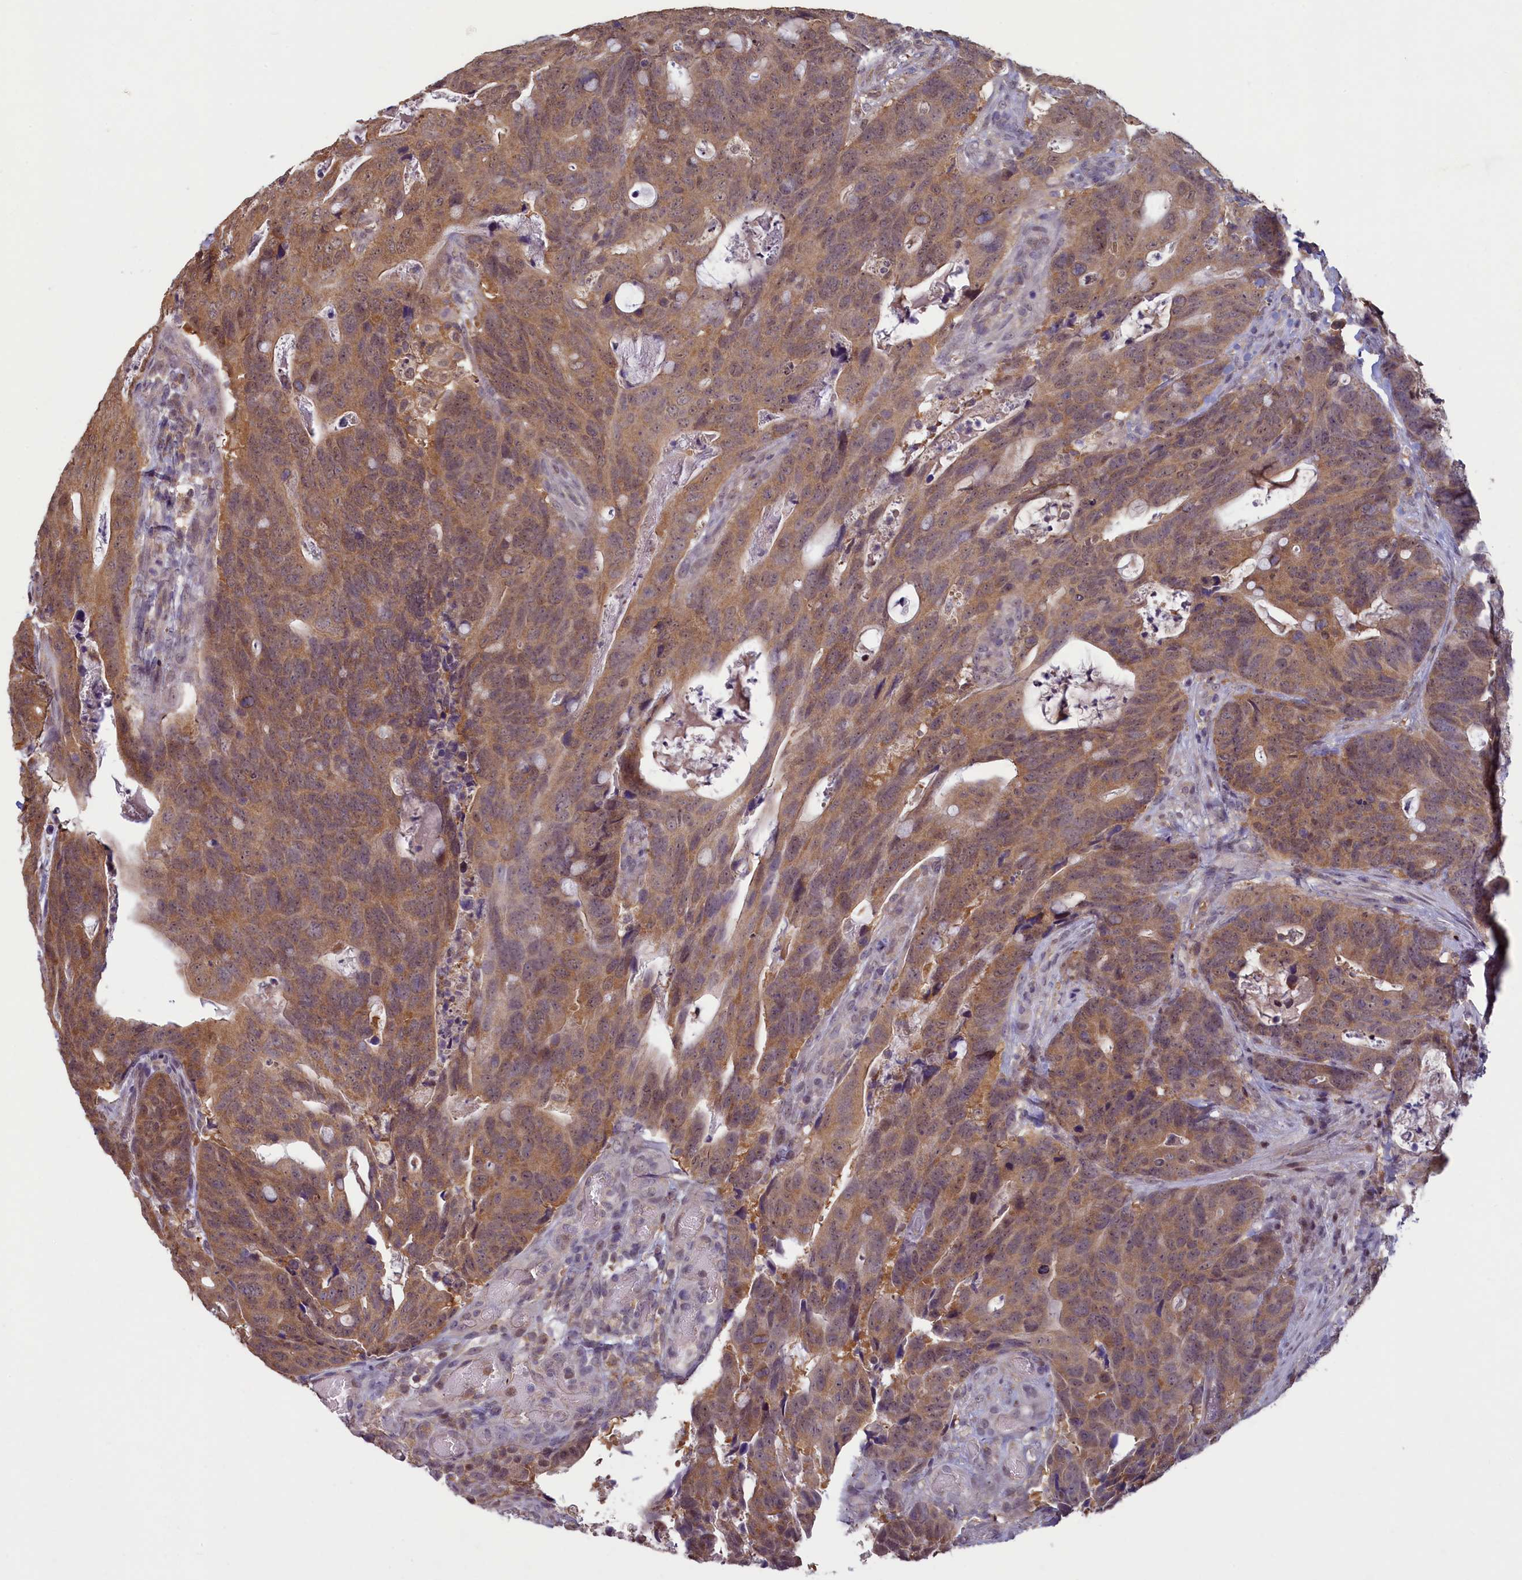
{"staining": {"intensity": "moderate", "quantity": ">75%", "location": "cytoplasmic/membranous"}, "tissue": "colorectal cancer", "cell_type": "Tumor cells", "image_type": "cancer", "snomed": [{"axis": "morphology", "description": "Adenocarcinoma, NOS"}, {"axis": "topography", "description": "Colon"}], "caption": "Adenocarcinoma (colorectal) stained with DAB IHC shows medium levels of moderate cytoplasmic/membranous expression in approximately >75% of tumor cells. (Brightfield microscopy of DAB IHC at high magnification).", "gene": "NUBP1", "patient": {"sex": "female", "age": 82}}